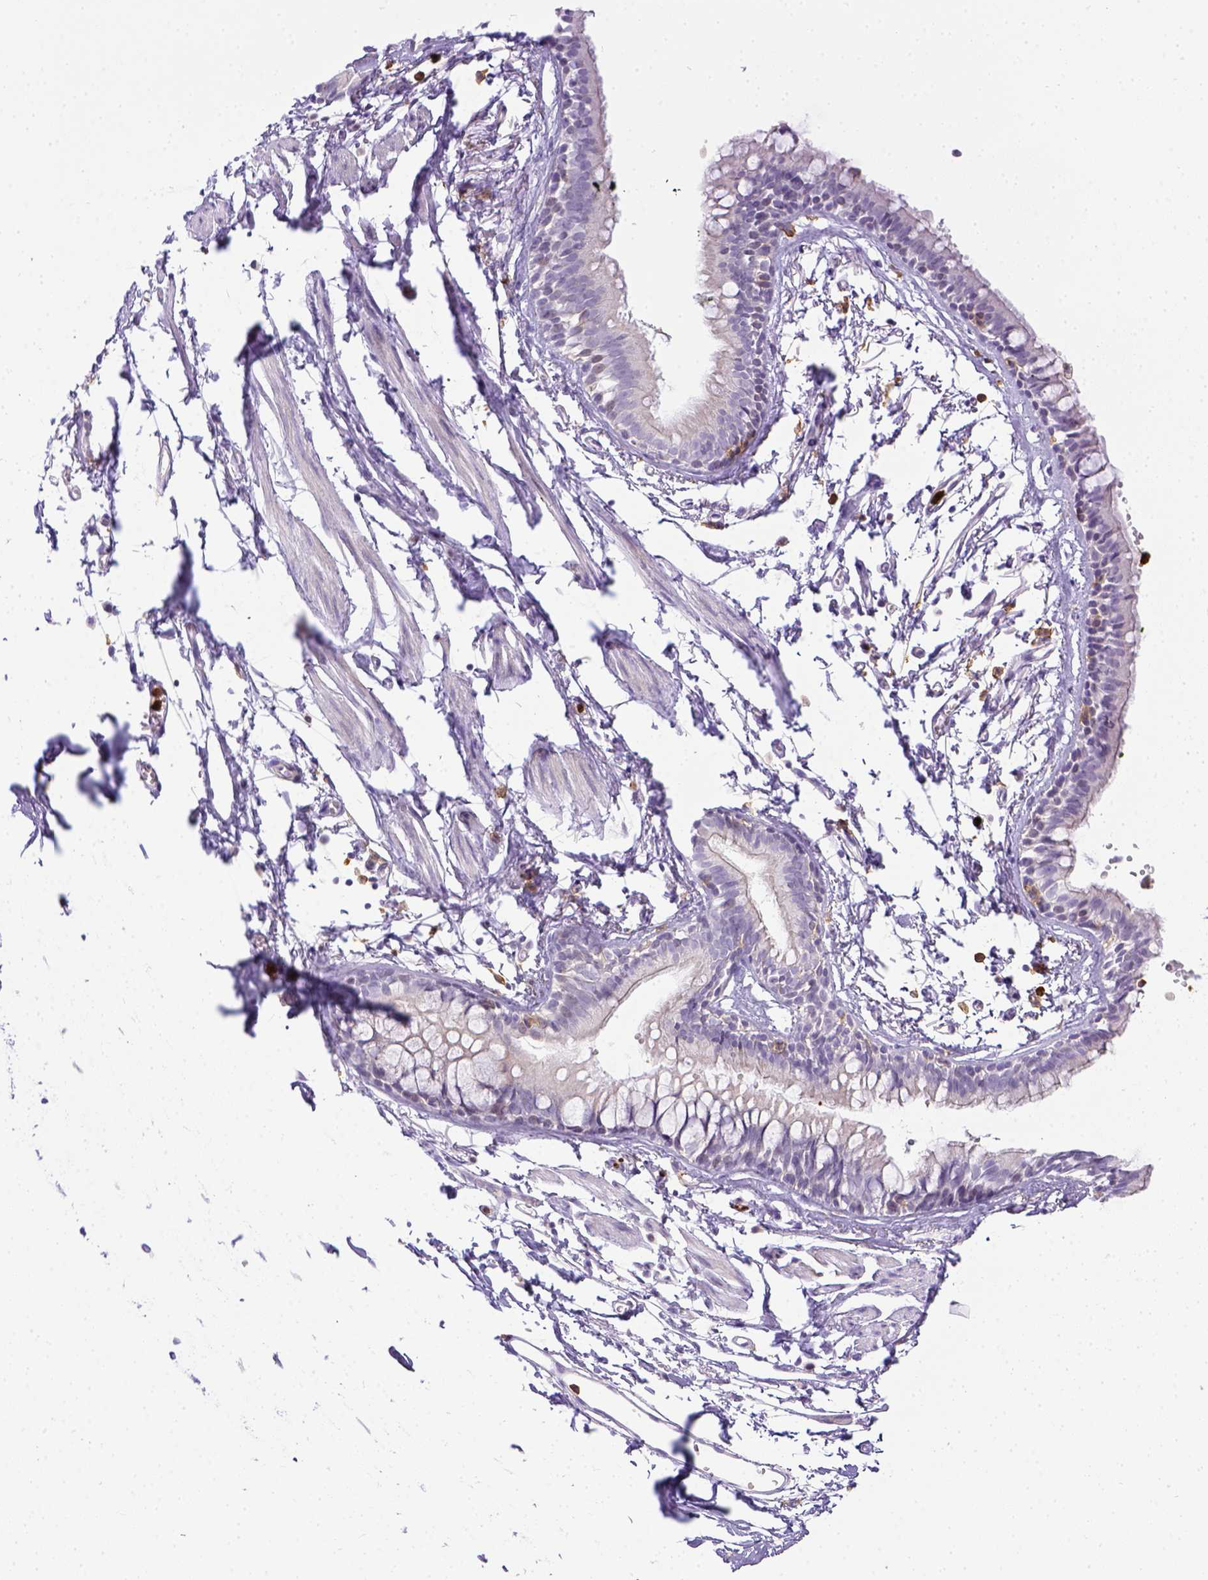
{"staining": {"intensity": "negative", "quantity": "none", "location": "none"}, "tissue": "bronchus", "cell_type": "Respiratory epithelial cells", "image_type": "normal", "snomed": [{"axis": "morphology", "description": "Normal tissue, NOS"}, {"axis": "topography", "description": "Cartilage tissue"}, {"axis": "topography", "description": "Bronchus"}], "caption": "This is an immunohistochemistry histopathology image of unremarkable human bronchus. There is no positivity in respiratory epithelial cells.", "gene": "ITGAM", "patient": {"sex": "female", "age": 59}}